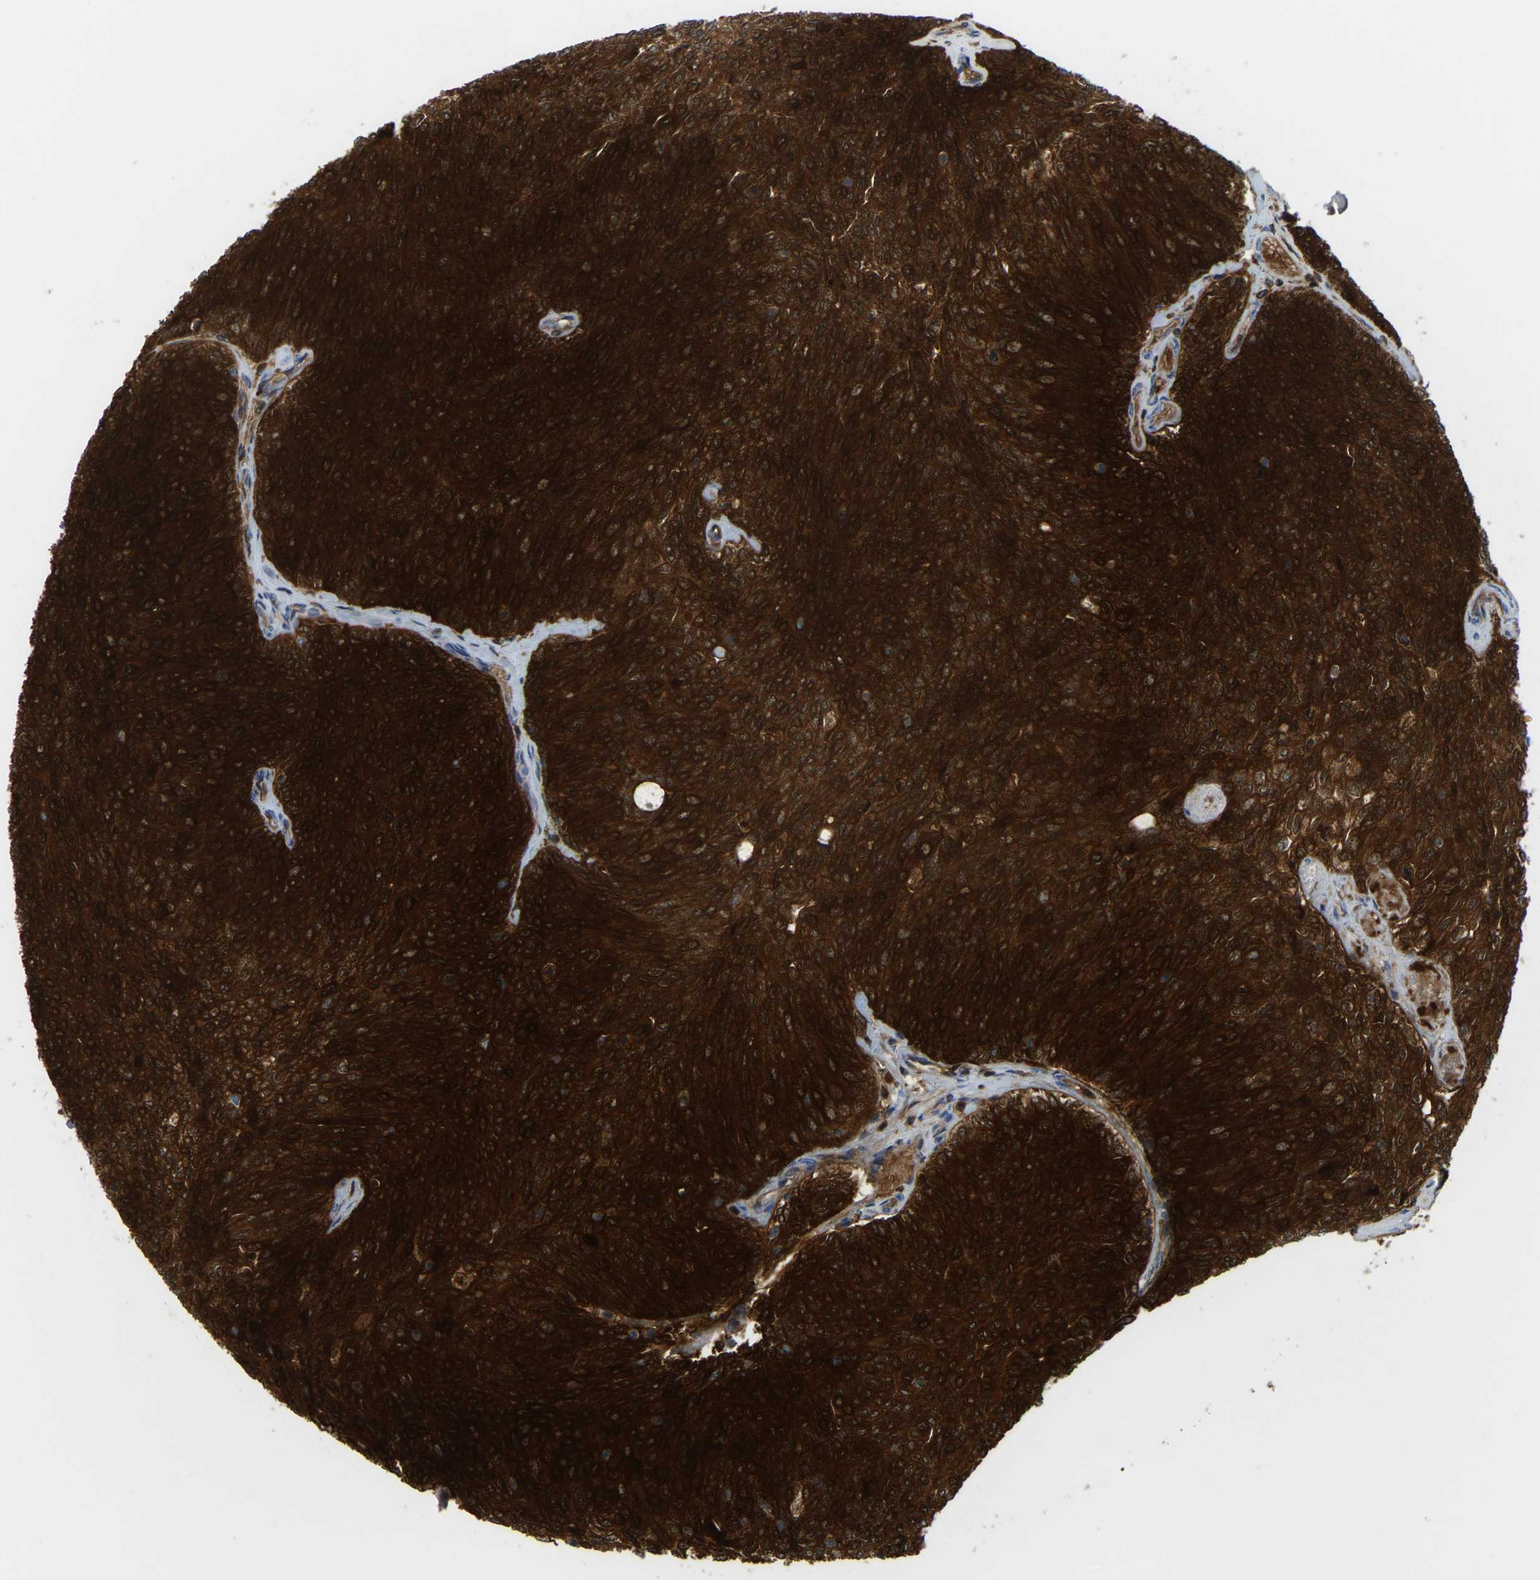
{"staining": {"intensity": "strong", "quantity": ">75%", "location": "cytoplasmic/membranous"}, "tissue": "urothelial cancer", "cell_type": "Tumor cells", "image_type": "cancer", "snomed": [{"axis": "morphology", "description": "Urothelial carcinoma, Low grade"}, {"axis": "topography", "description": "Urinary bladder"}], "caption": "Protein positivity by IHC shows strong cytoplasmic/membranous staining in approximately >75% of tumor cells in urothelial carcinoma (low-grade).", "gene": "SERPINB5", "patient": {"sex": "female", "age": 79}}